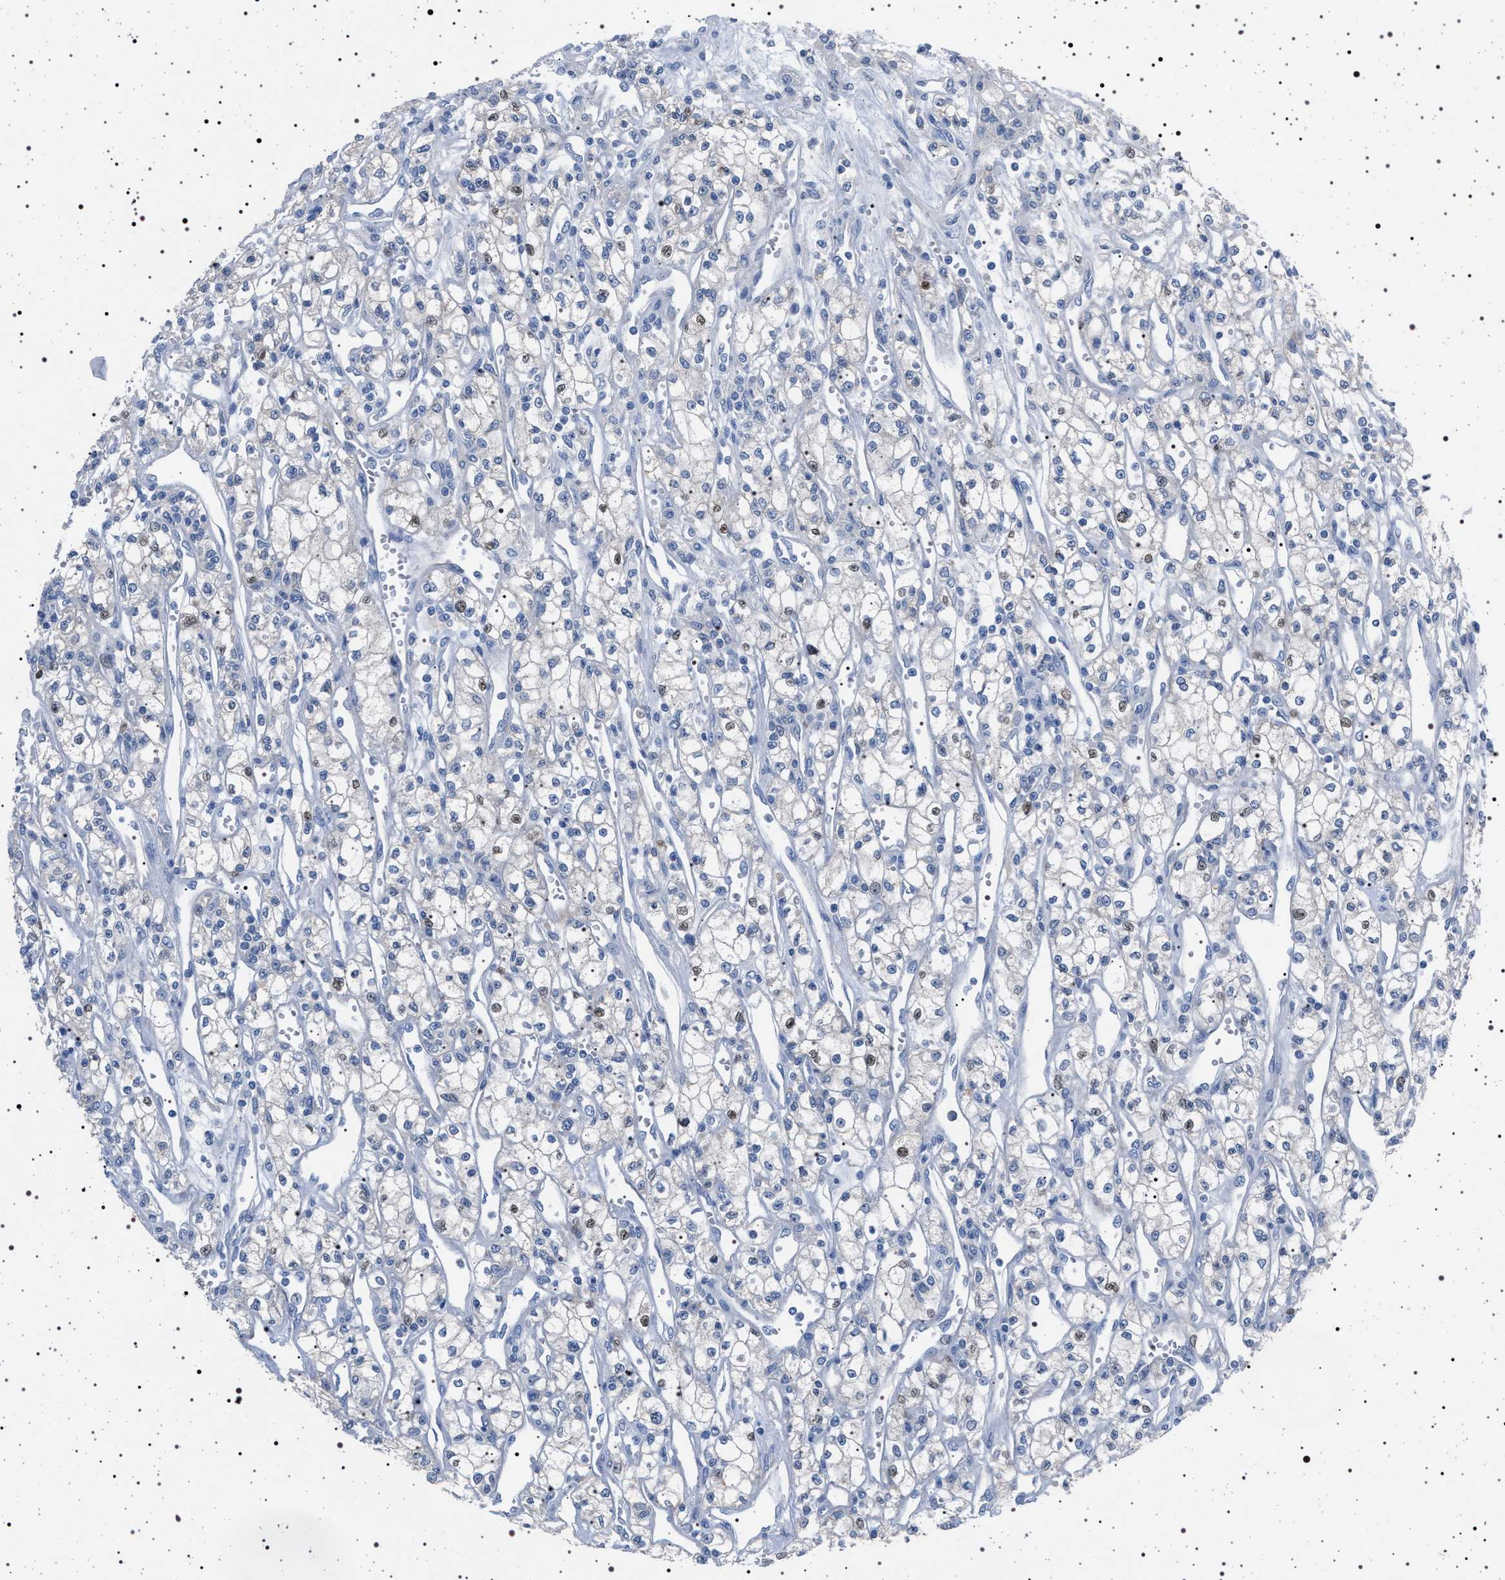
{"staining": {"intensity": "negative", "quantity": "none", "location": "none"}, "tissue": "renal cancer", "cell_type": "Tumor cells", "image_type": "cancer", "snomed": [{"axis": "morphology", "description": "Adenocarcinoma, NOS"}, {"axis": "topography", "description": "Kidney"}], "caption": "This is an IHC histopathology image of human renal cancer (adenocarcinoma). There is no expression in tumor cells.", "gene": "NAT9", "patient": {"sex": "male", "age": 59}}